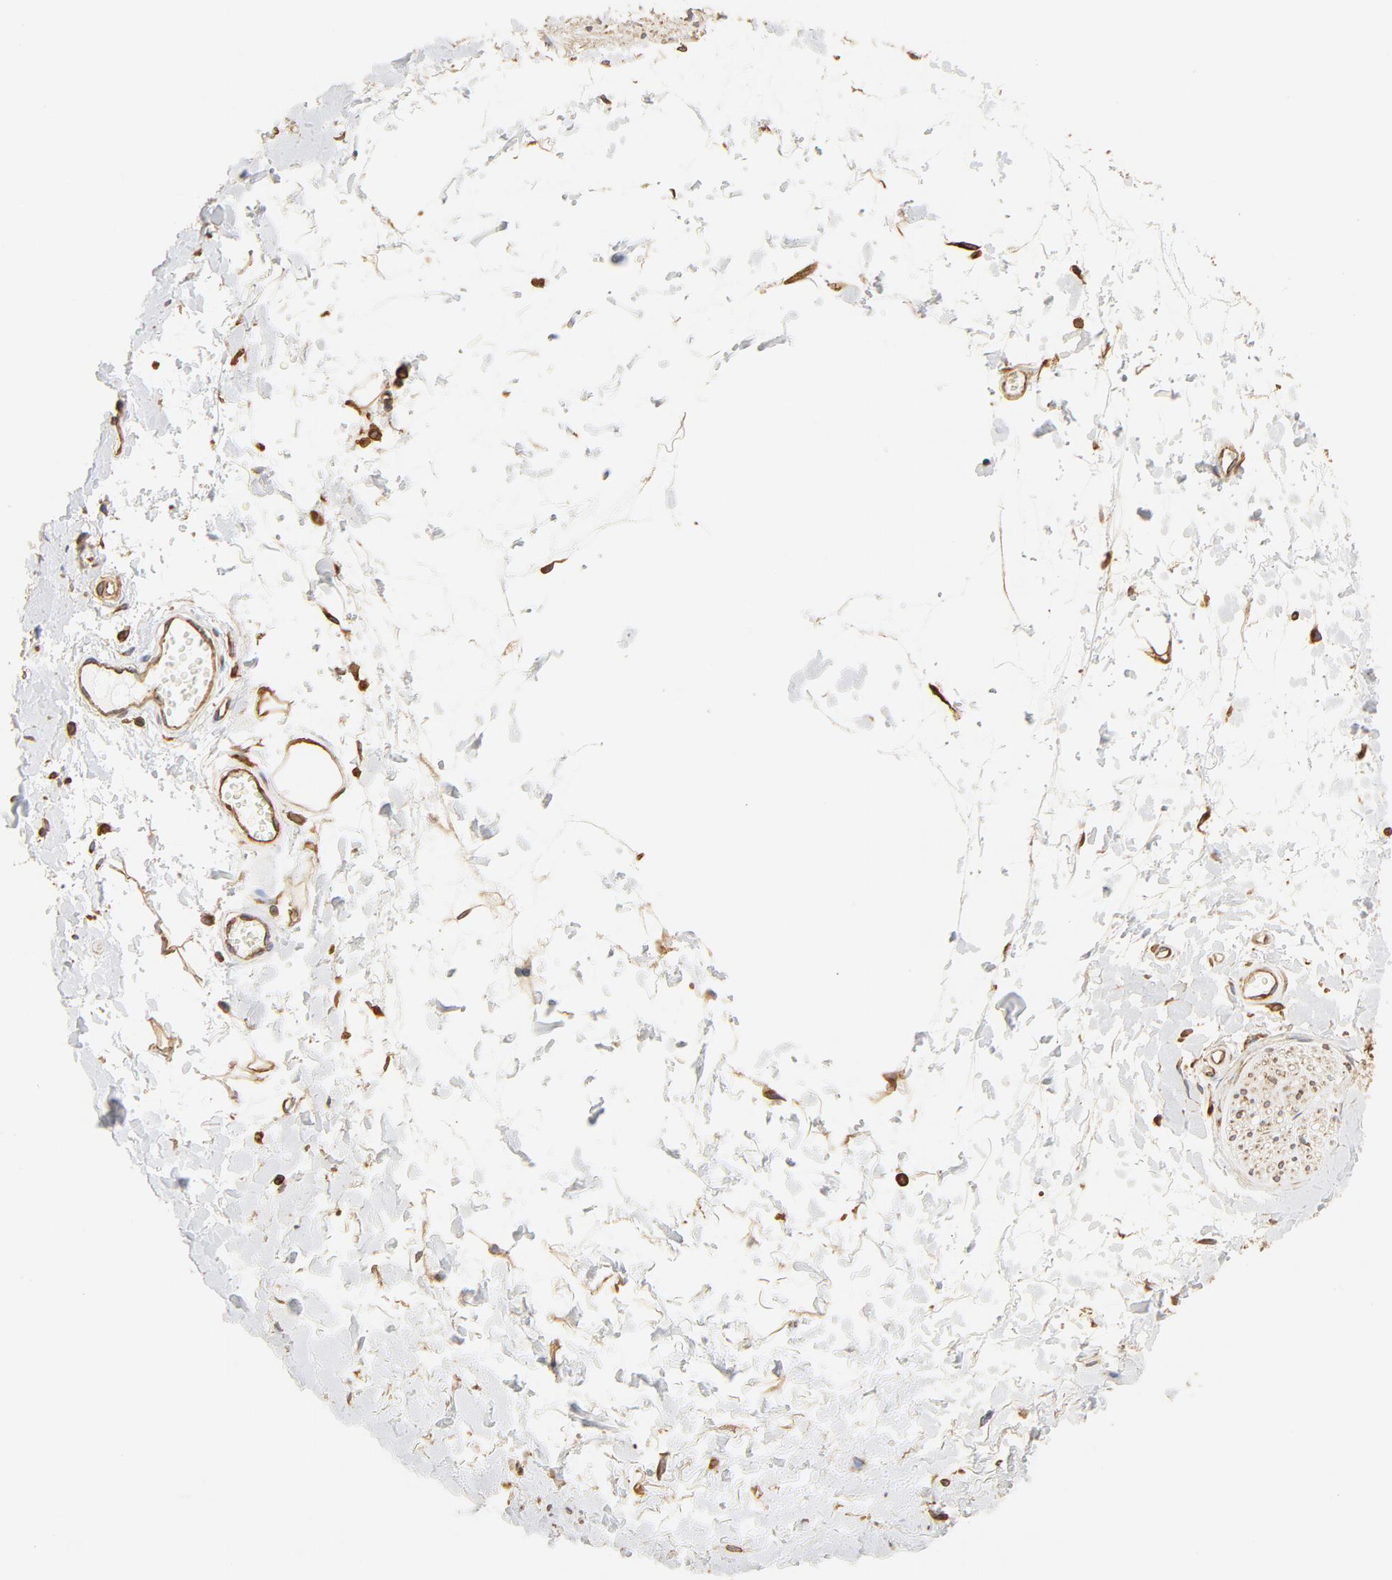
{"staining": {"intensity": "moderate", "quantity": ">75%", "location": "cytoplasmic/membranous"}, "tissue": "adipose tissue", "cell_type": "Adipocytes", "image_type": "normal", "snomed": [{"axis": "morphology", "description": "Normal tissue, NOS"}, {"axis": "morphology", "description": "Inflammation, NOS"}, {"axis": "topography", "description": "Salivary gland"}, {"axis": "topography", "description": "Peripheral nerve tissue"}], "caption": "IHC (DAB (3,3'-diaminobenzidine)) staining of benign adipose tissue demonstrates moderate cytoplasmic/membranous protein staining in approximately >75% of adipocytes. The protein of interest is stained brown, and the nuclei are stained in blue (DAB (3,3'-diaminobenzidine) IHC with brightfield microscopy, high magnification).", "gene": "BCAP31", "patient": {"sex": "female", "age": 75}}